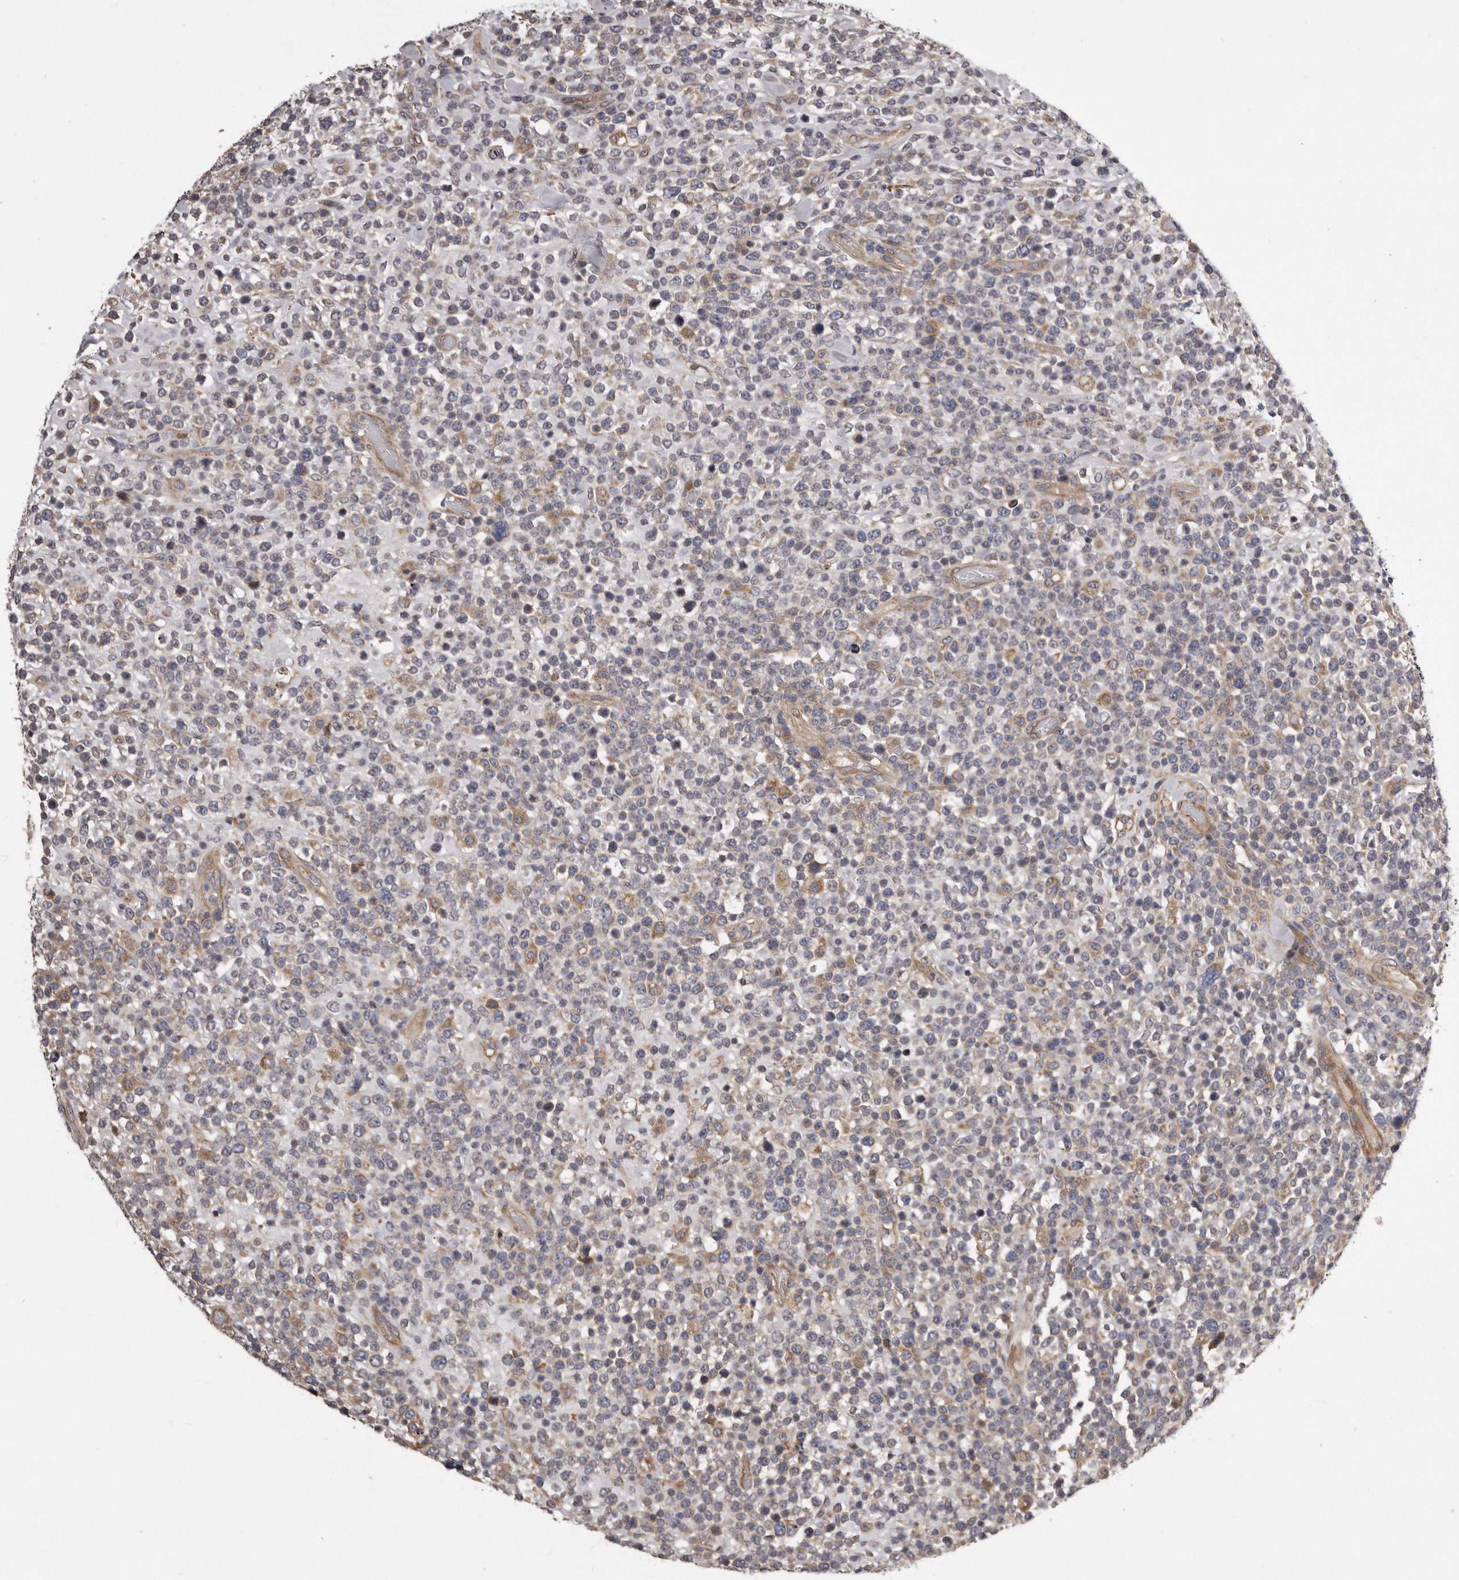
{"staining": {"intensity": "negative", "quantity": "none", "location": "none"}, "tissue": "lymphoma", "cell_type": "Tumor cells", "image_type": "cancer", "snomed": [{"axis": "morphology", "description": "Malignant lymphoma, non-Hodgkin's type, High grade"}, {"axis": "topography", "description": "Colon"}], "caption": "Immunohistochemistry image of neoplastic tissue: lymphoma stained with DAB (3,3'-diaminobenzidine) demonstrates no significant protein positivity in tumor cells.", "gene": "ARMCX1", "patient": {"sex": "female", "age": 53}}